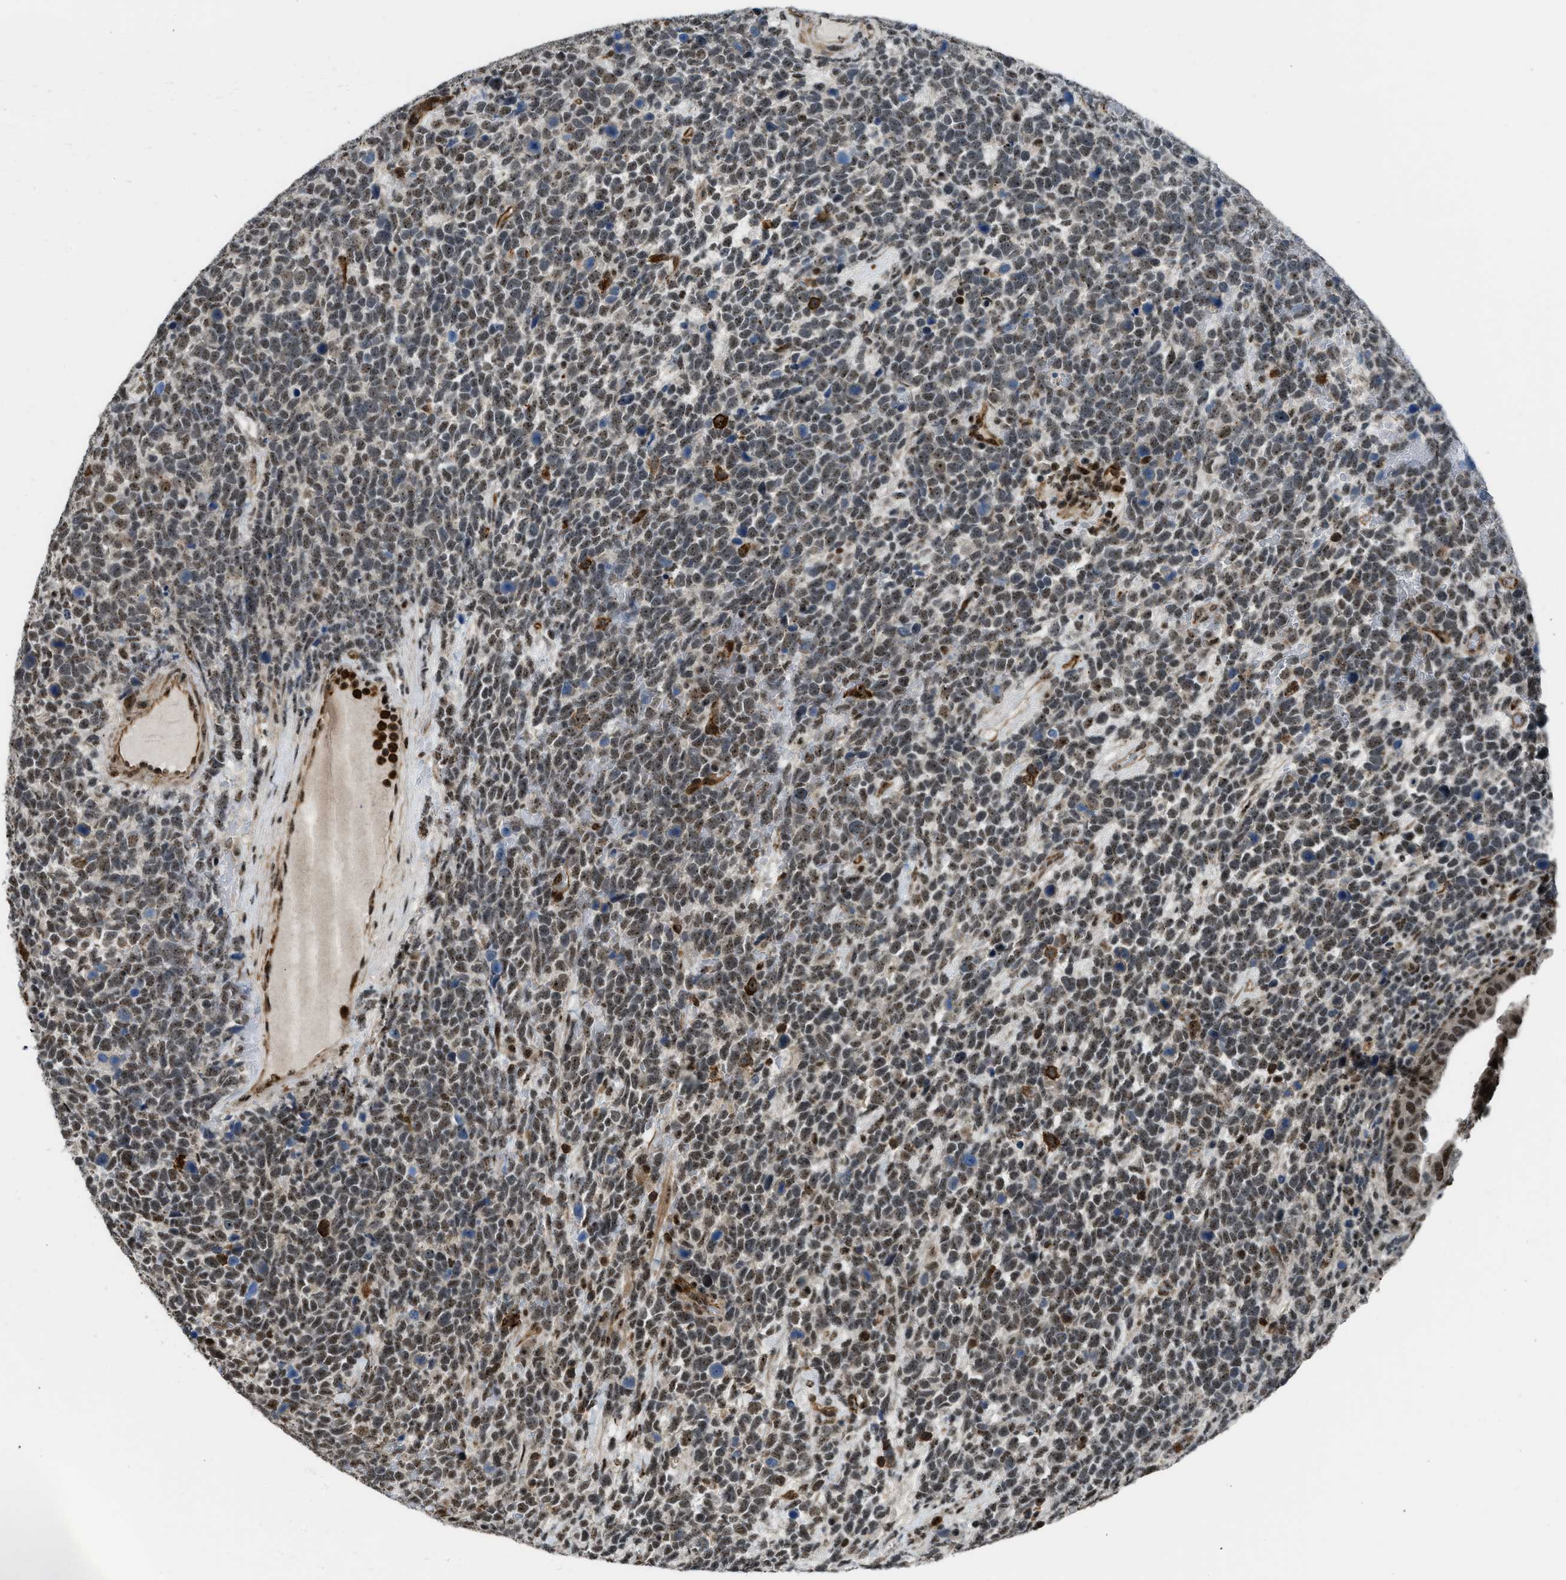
{"staining": {"intensity": "moderate", "quantity": "25%-75%", "location": "nuclear"}, "tissue": "urothelial cancer", "cell_type": "Tumor cells", "image_type": "cancer", "snomed": [{"axis": "morphology", "description": "Urothelial carcinoma, High grade"}, {"axis": "topography", "description": "Urinary bladder"}], "caption": "This is a micrograph of immunohistochemistry staining of high-grade urothelial carcinoma, which shows moderate positivity in the nuclear of tumor cells.", "gene": "E2F1", "patient": {"sex": "female", "age": 82}}